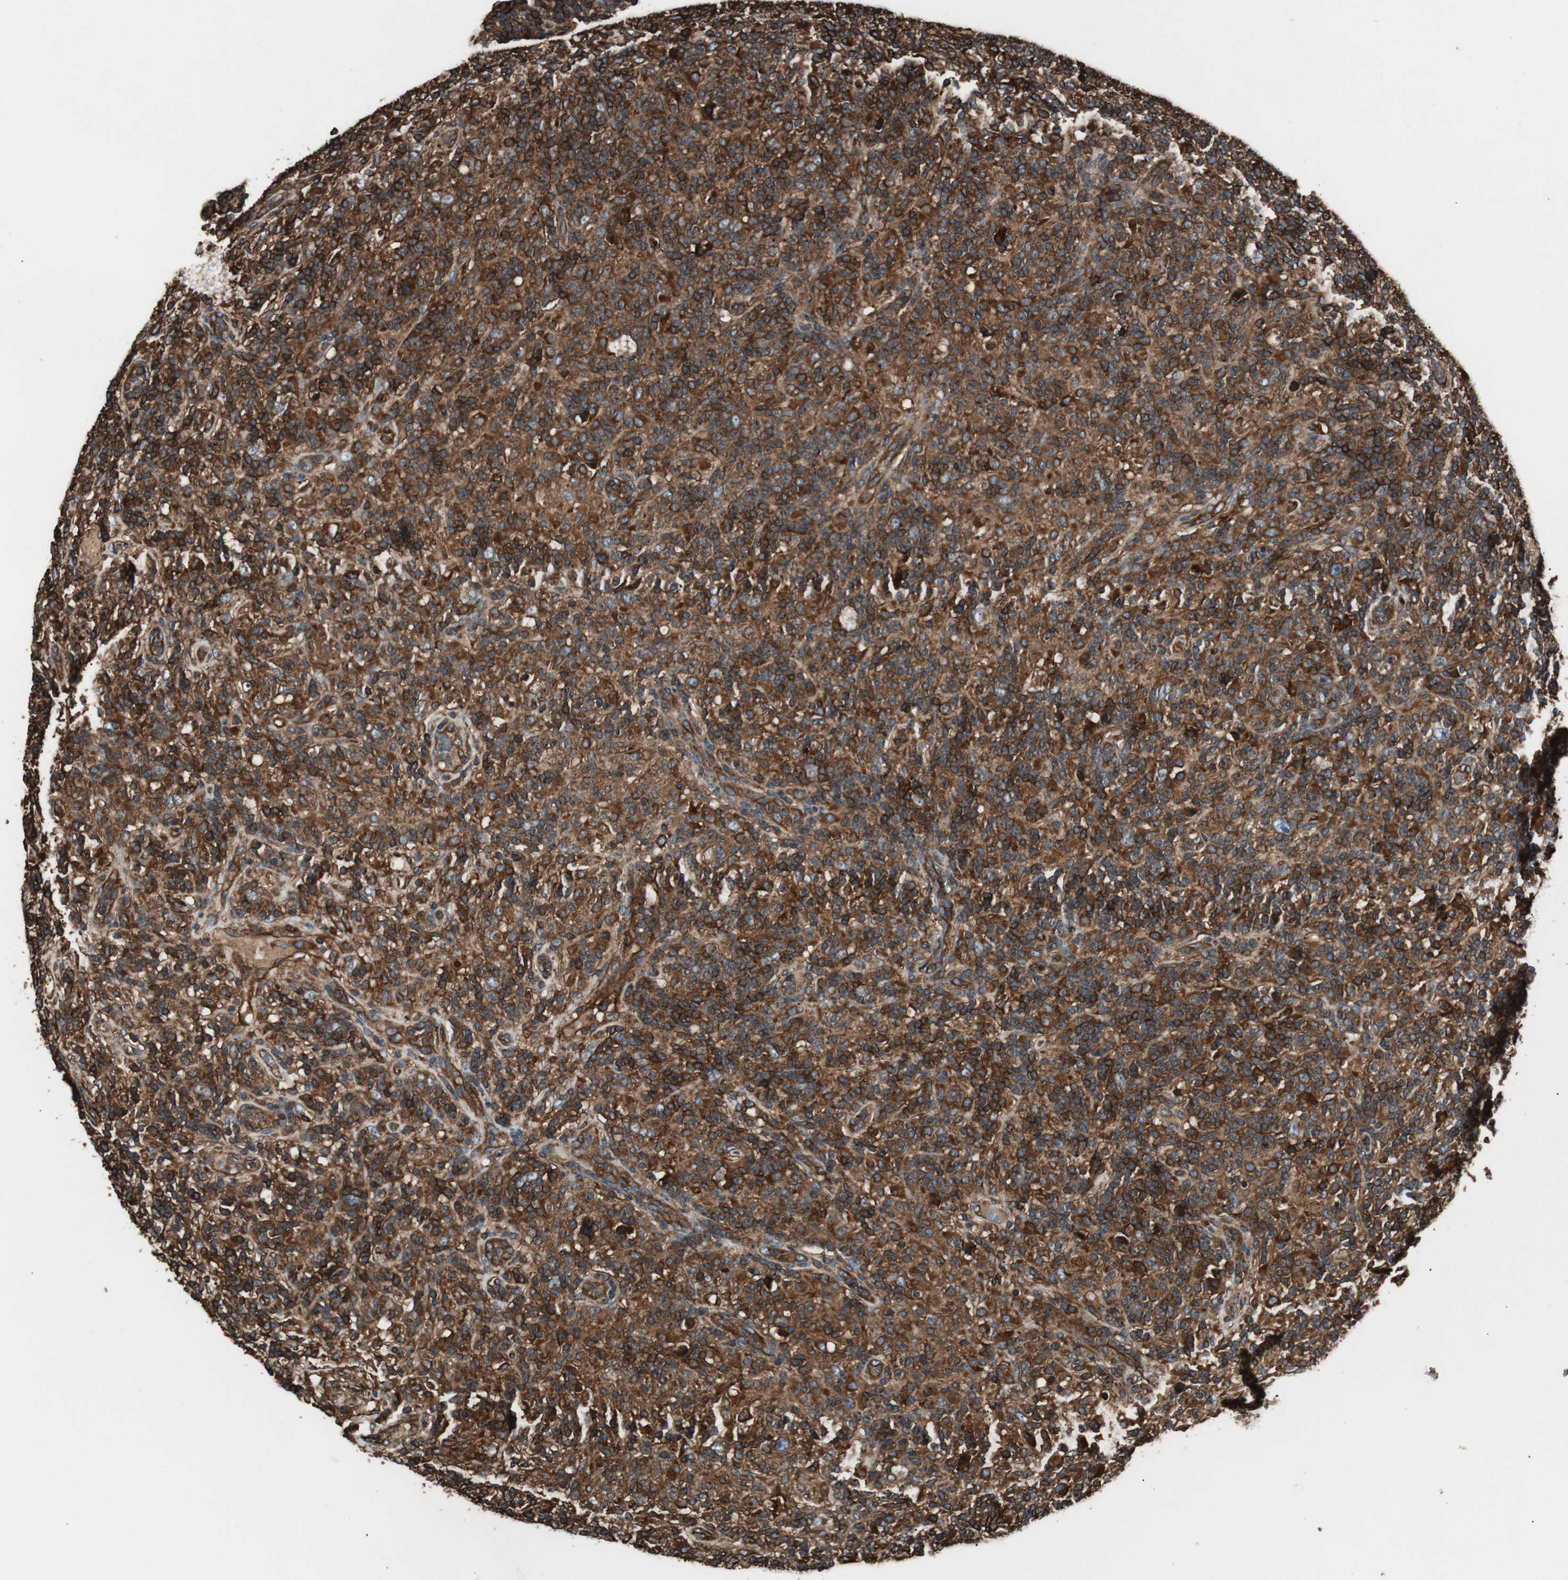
{"staining": {"intensity": "moderate", "quantity": ">75%", "location": "cytoplasmic/membranous"}, "tissue": "lymphoma", "cell_type": "Tumor cells", "image_type": "cancer", "snomed": [{"axis": "morphology", "description": "Hodgkin's disease, NOS"}, {"axis": "topography", "description": "Lymph node"}], "caption": "Immunohistochemical staining of lymphoma exhibits moderate cytoplasmic/membranous protein staining in about >75% of tumor cells.", "gene": "B2M", "patient": {"sex": "male", "age": 70}}